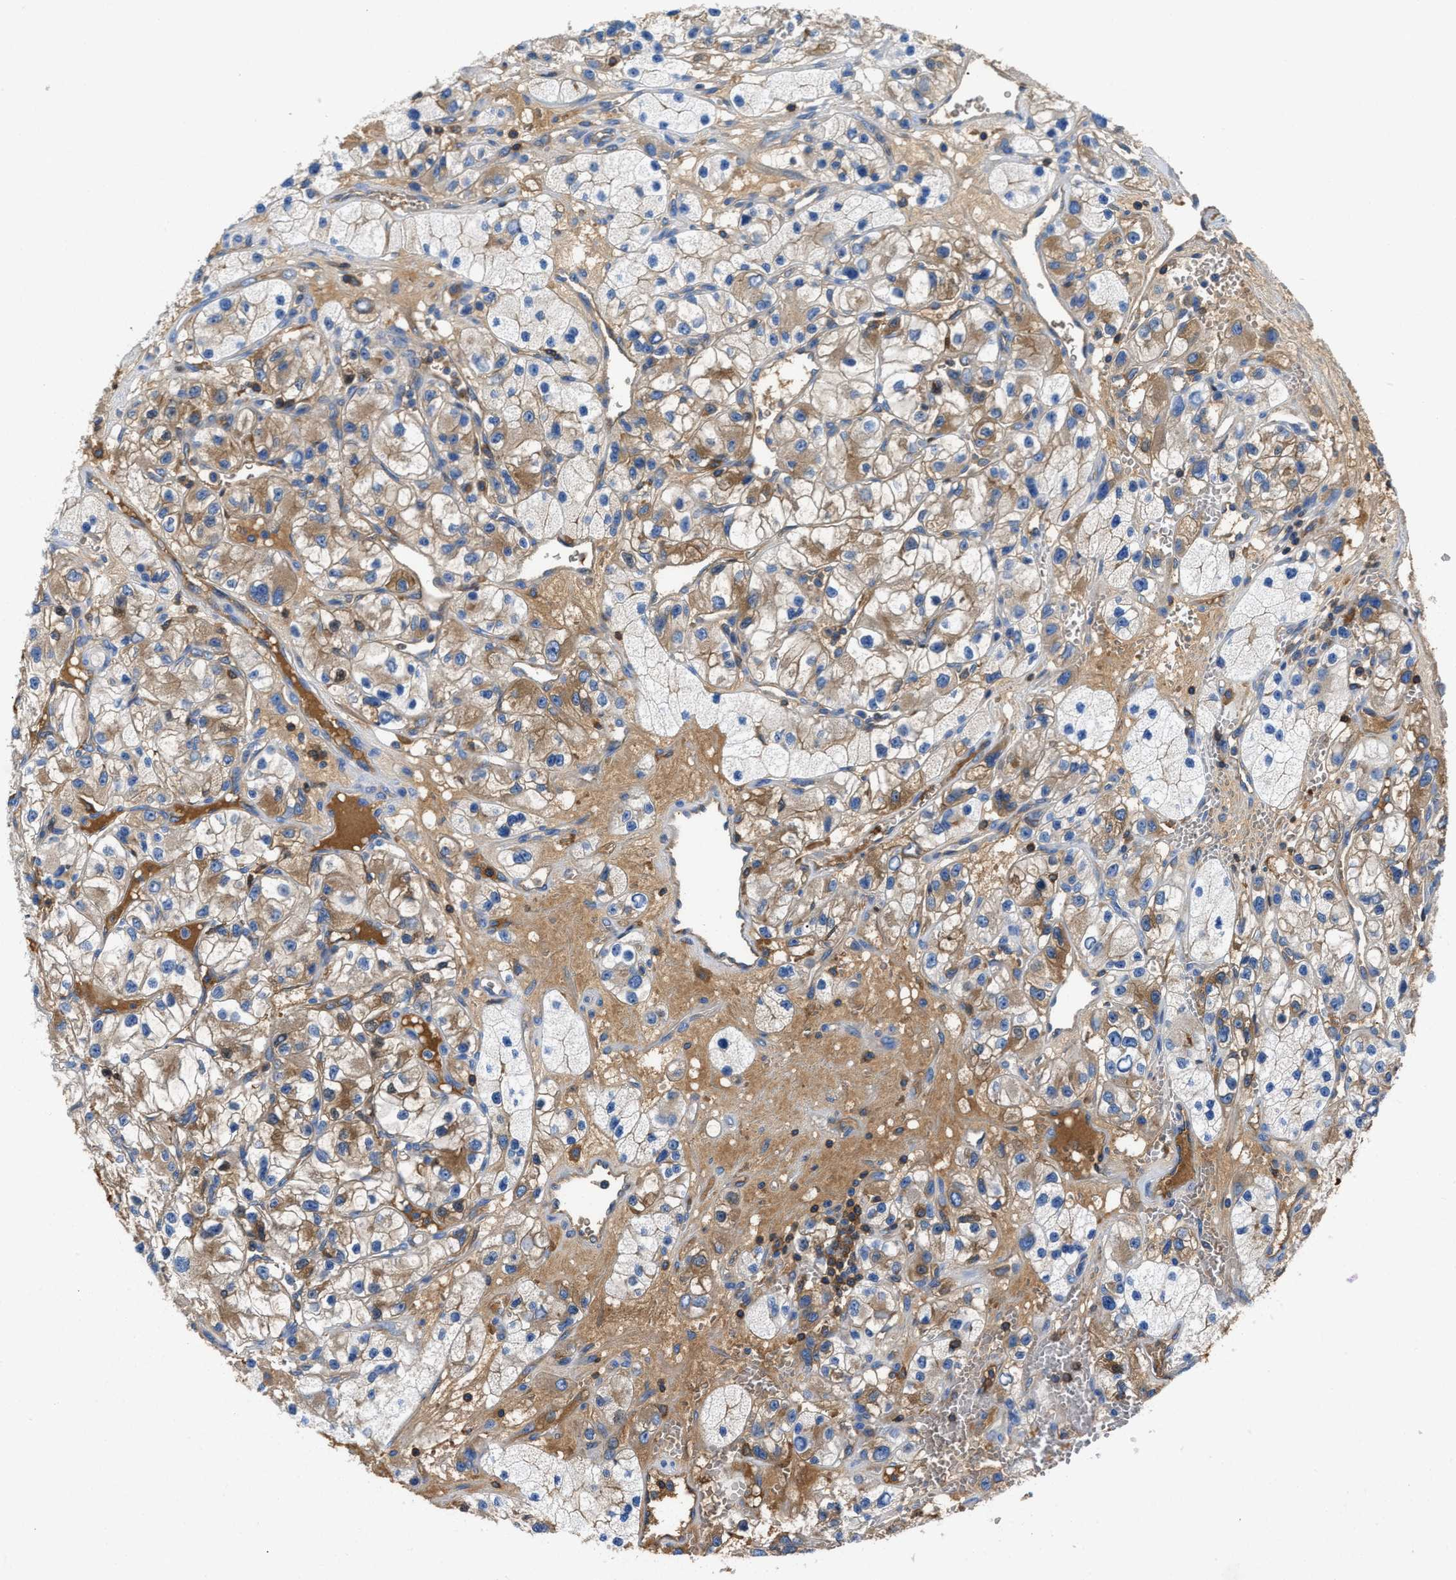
{"staining": {"intensity": "moderate", "quantity": "25%-75%", "location": "cytoplasmic/membranous"}, "tissue": "renal cancer", "cell_type": "Tumor cells", "image_type": "cancer", "snomed": [{"axis": "morphology", "description": "Adenocarcinoma, NOS"}, {"axis": "topography", "description": "Kidney"}], "caption": "Immunohistochemical staining of renal adenocarcinoma demonstrates medium levels of moderate cytoplasmic/membranous protein positivity in approximately 25%-75% of tumor cells.", "gene": "GC", "patient": {"sex": "female", "age": 57}}